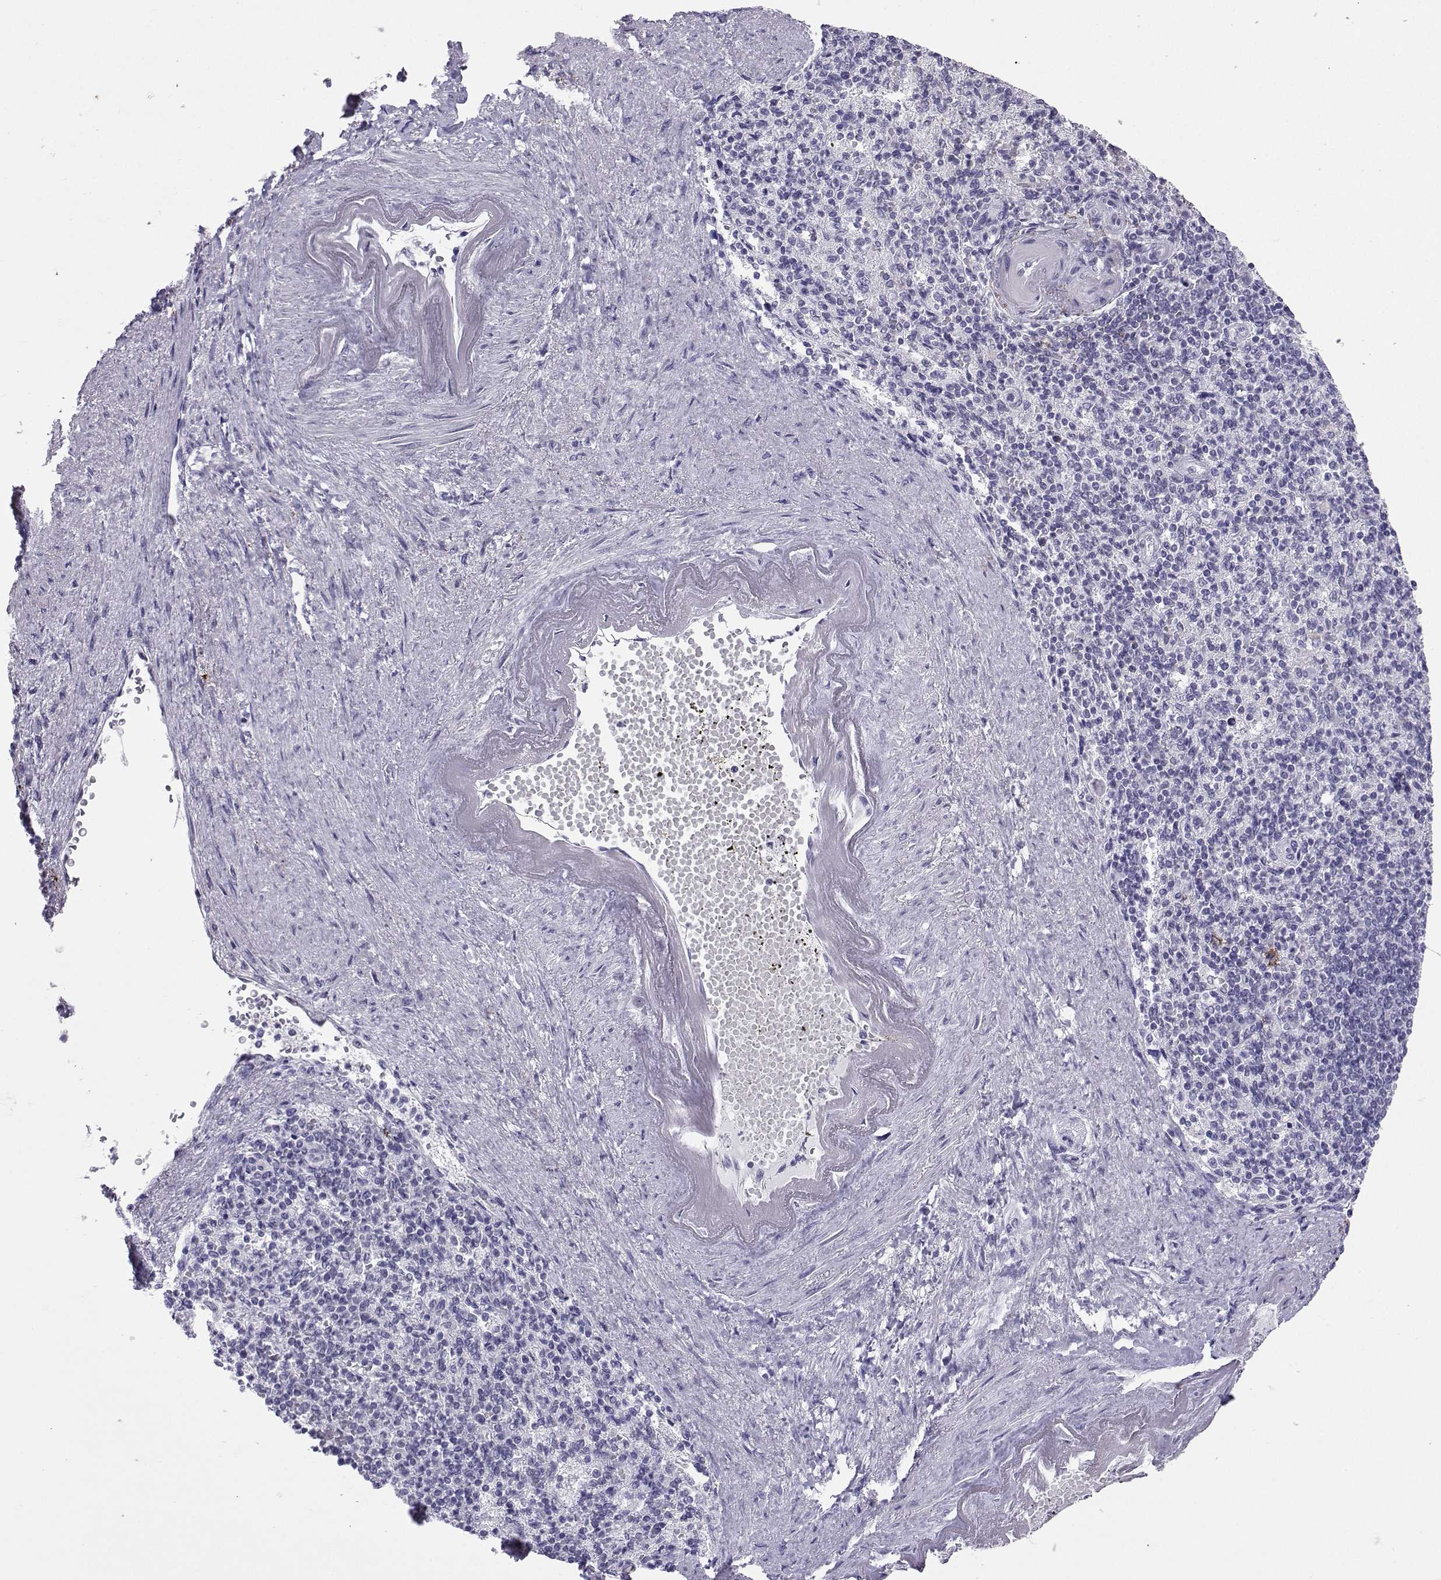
{"staining": {"intensity": "negative", "quantity": "none", "location": "none"}, "tissue": "spleen", "cell_type": "Cells in red pulp", "image_type": "normal", "snomed": [{"axis": "morphology", "description": "Normal tissue, NOS"}, {"axis": "topography", "description": "Spleen"}], "caption": "Cells in red pulp show no significant expression in benign spleen.", "gene": "LORICRIN", "patient": {"sex": "female", "age": 74}}